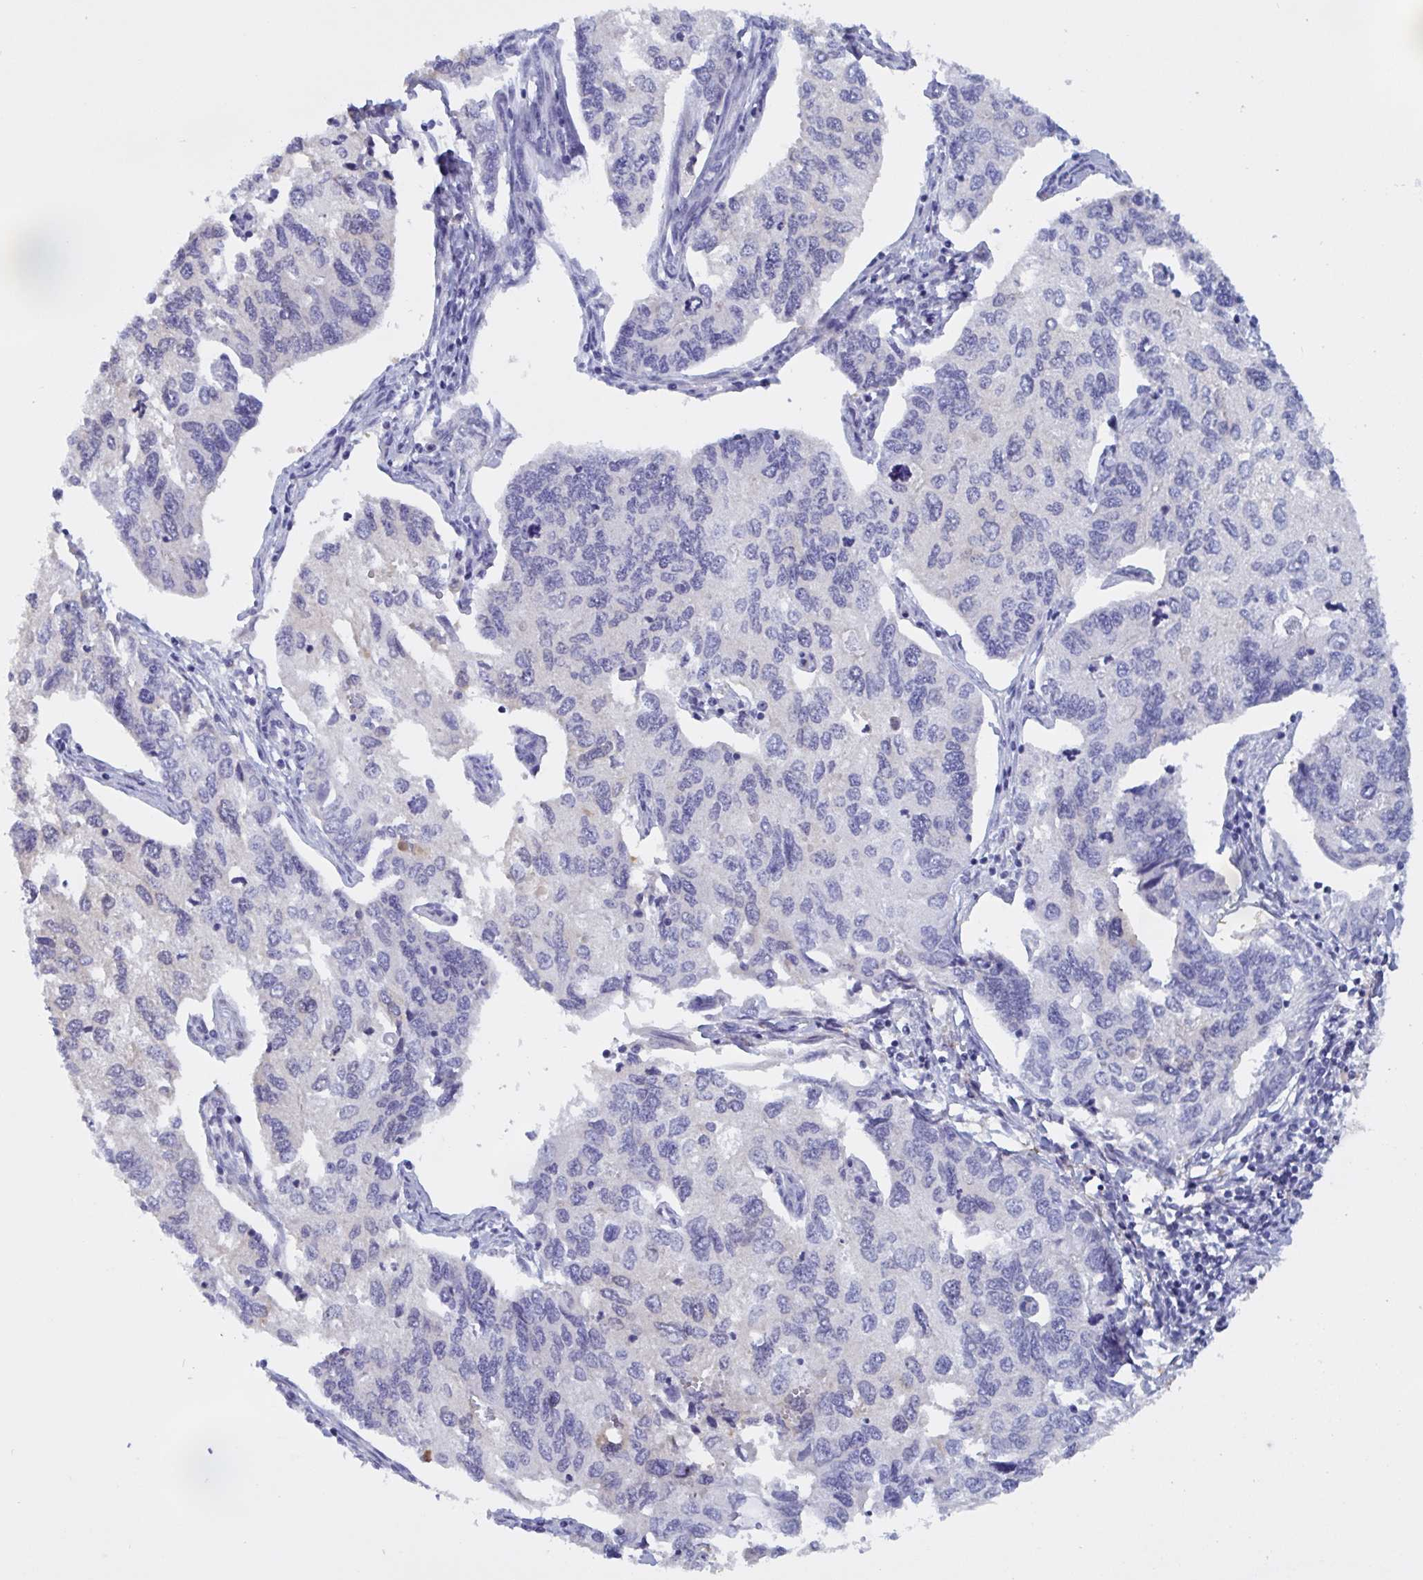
{"staining": {"intensity": "negative", "quantity": "none", "location": "none"}, "tissue": "endometrial cancer", "cell_type": "Tumor cells", "image_type": "cancer", "snomed": [{"axis": "morphology", "description": "Carcinoma, NOS"}, {"axis": "topography", "description": "Uterus"}], "caption": "Endometrial cancer was stained to show a protein in brown. There is no significant expression in tumor cells. (Immunohistochemistry, brightfield microscopy, high magnification).", "gene": "SERPINB13", "patient": {"sex": "female", "age": 76}}